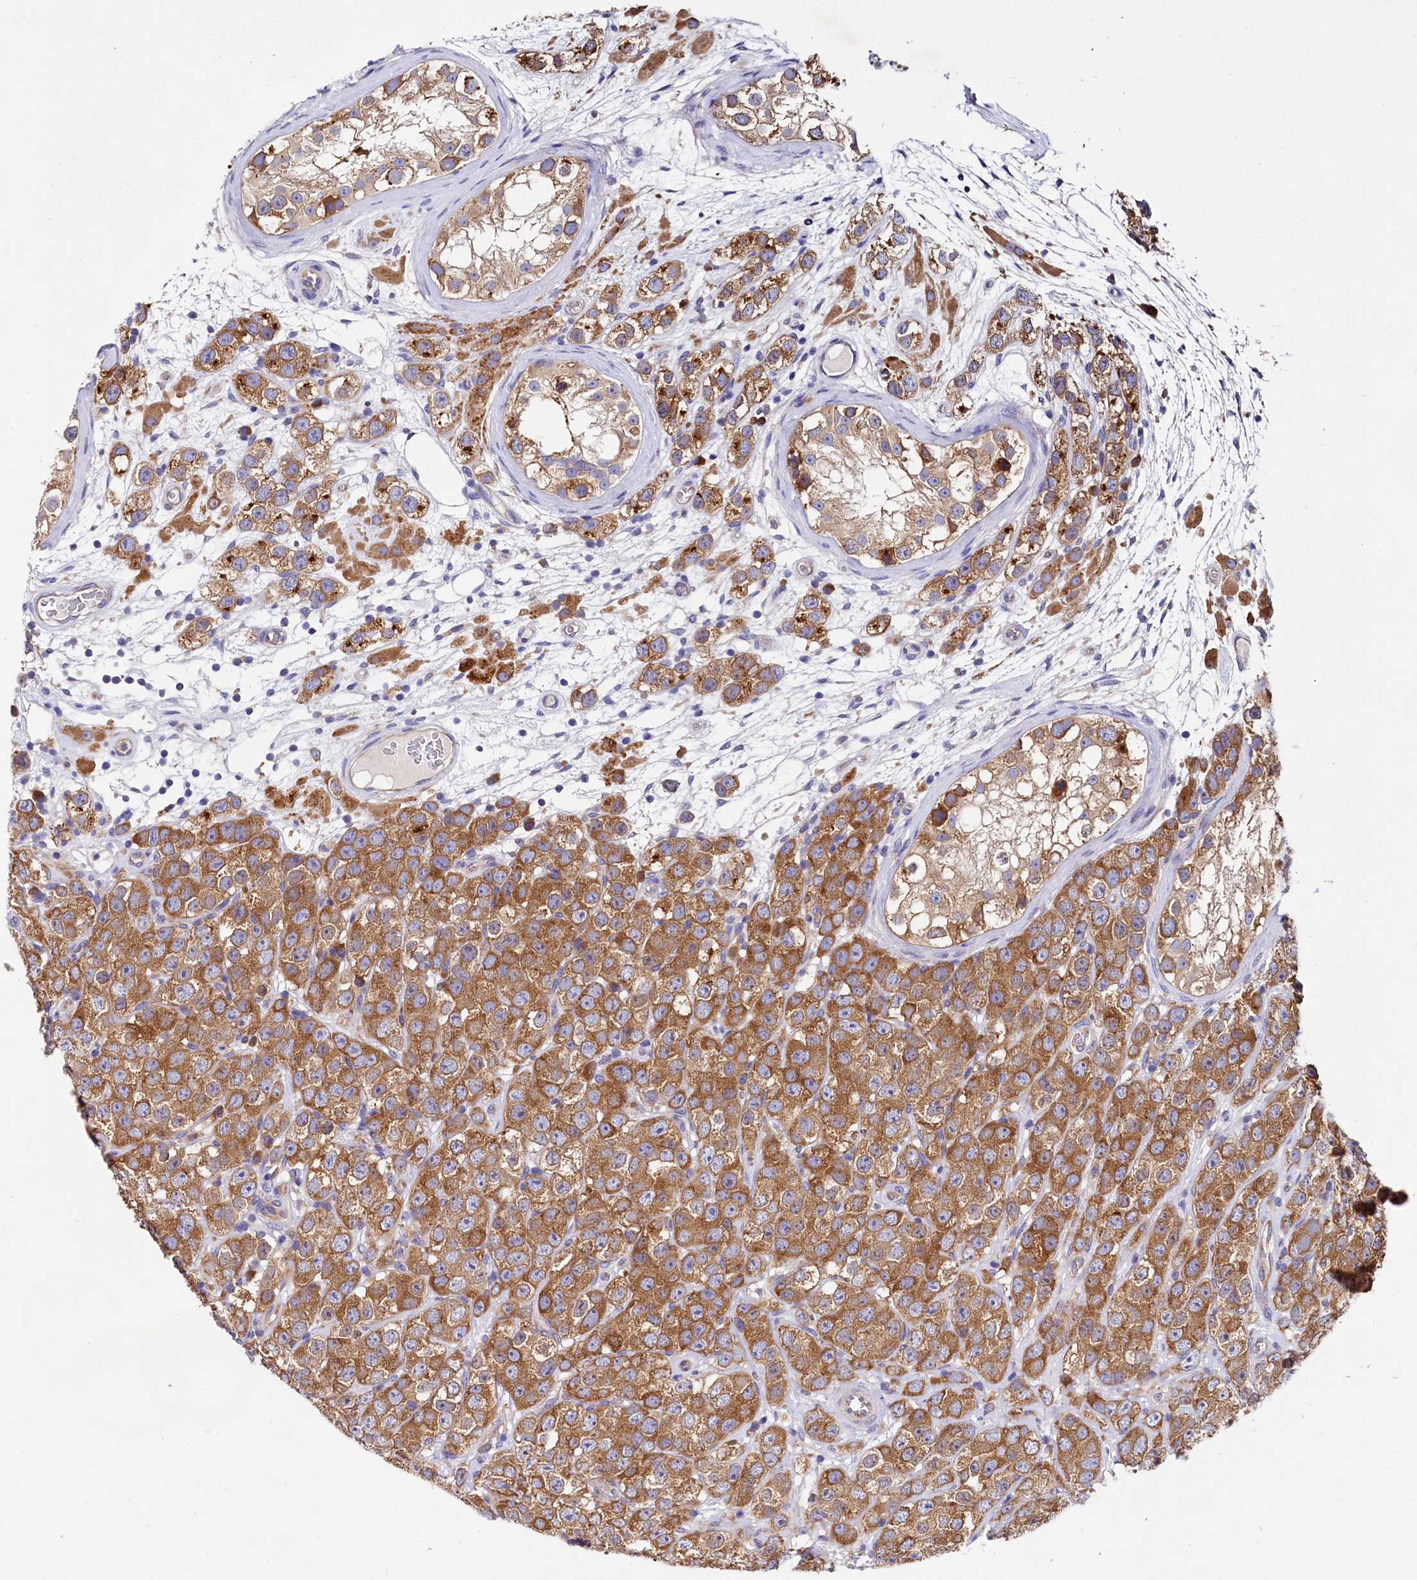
{"staining": {"intensity": "moderate", "quantity": ">75%", "location": "cytoplasmic/membranous"}, "tissue": "testis cancer", "cell_type": "Tumor cells", "image_type": "cancer", "snomed": [{"axis": "morphology", "description": "Seminoma, NOS"}, {"axis": "topography", "description": "Testis"}], "caption": "The photomicrograph reveals immunohistochemical staining of testis seminoma. There is moderate cytoplasmic/membranous staining is present in about >75% of tumor cells.", "gene": "QARS1", "patient": {"sex": "male", "age": 28}}